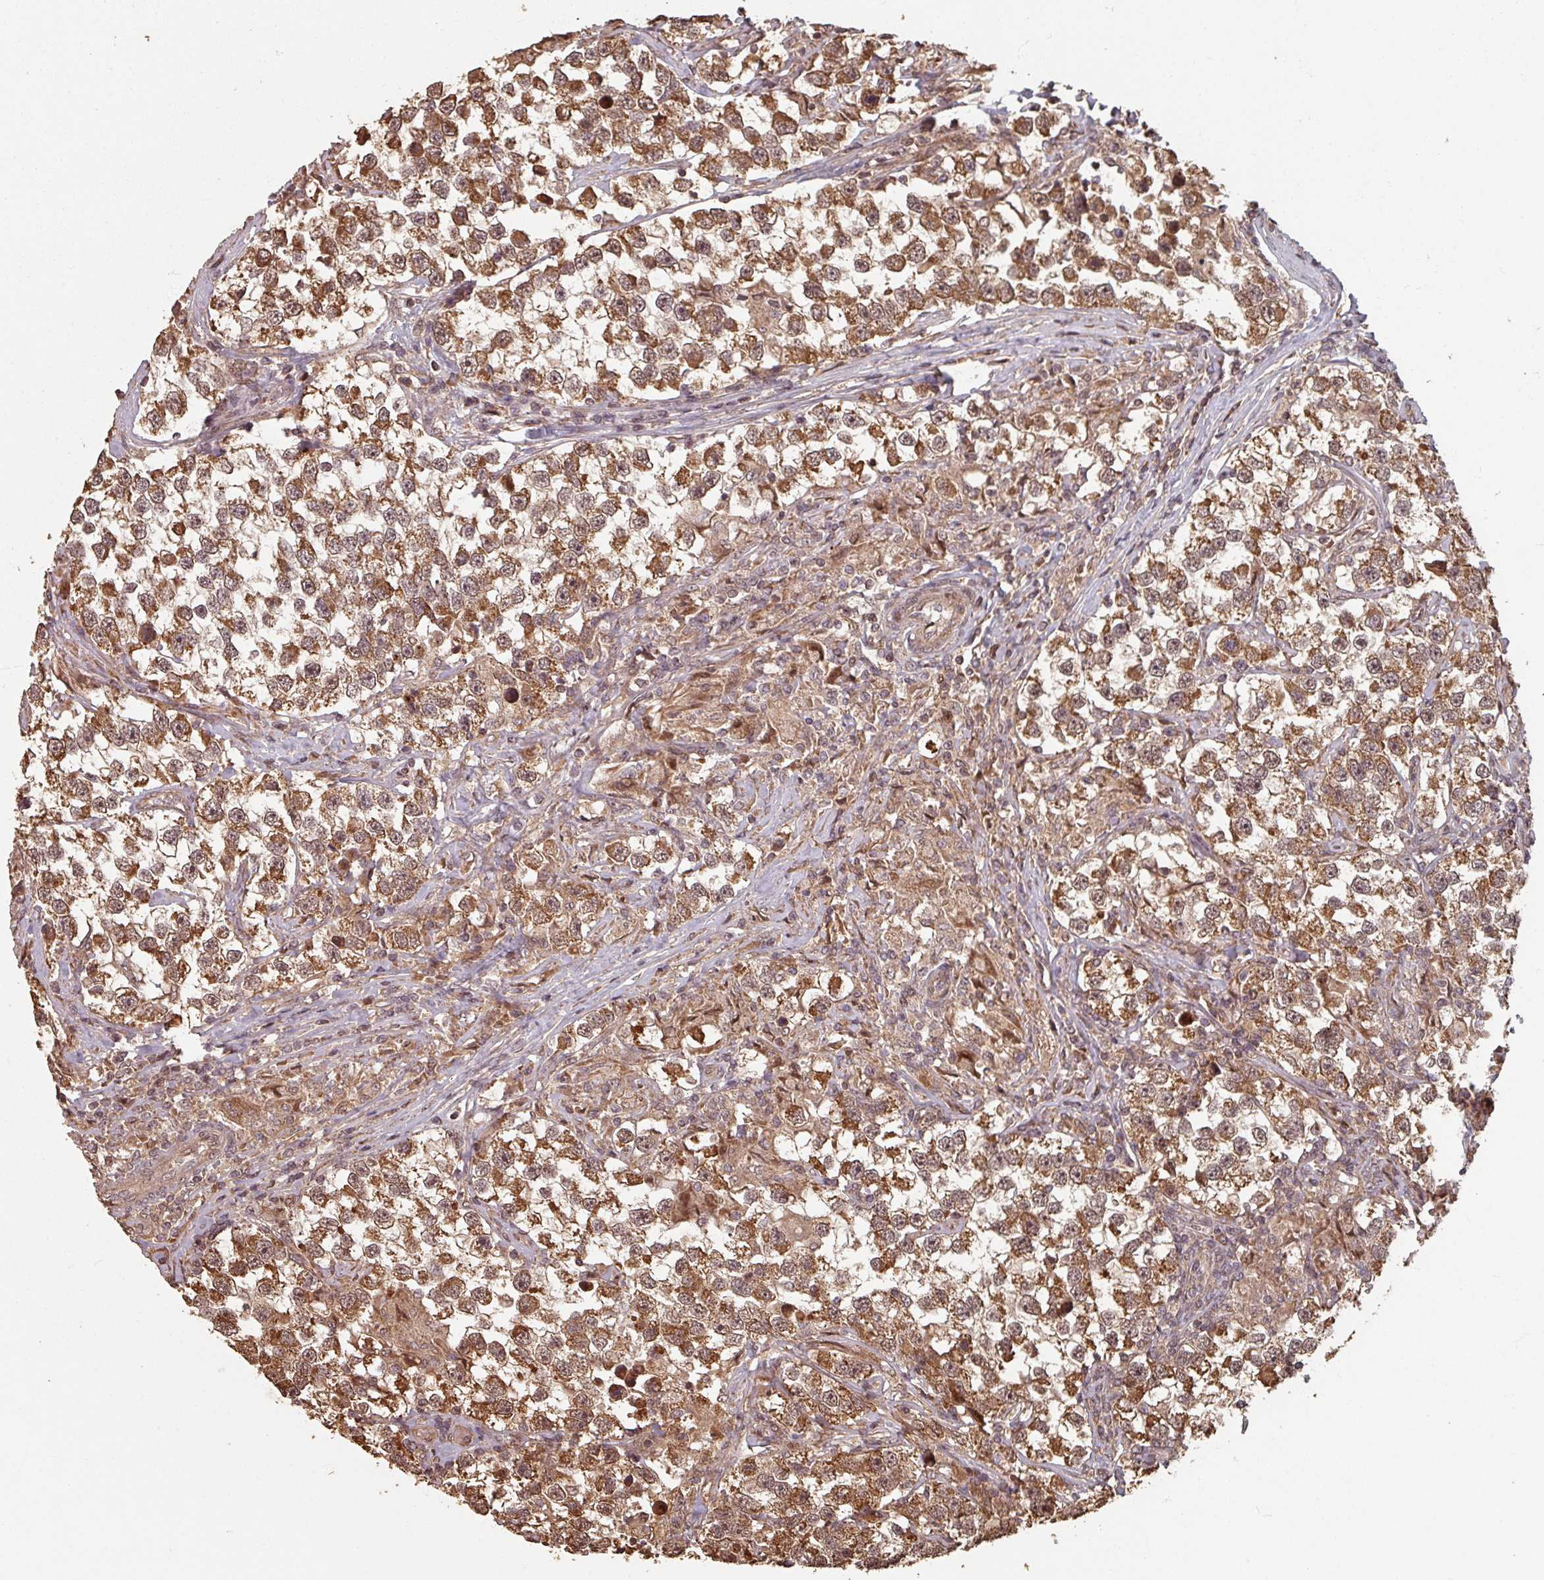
{"staining": {"intensity": "moderate", "quantity": ">75%", "location": "cytoplasmic/membranous,nuclear"}, "tissue": "testis cancer", "cell_type": "Tumor cells", "image_type": "cancer", "snomed": [{"axis": "morphology", "description": "Seminoma, NOS"}, {"axis": "topography", "description": "Testis"}], "caption": "A medium amount of moderate cytoplasmic/membranous and nuclear staining is seen in approximately >75% of tumor cells in testis seminoma tissue. The staining was performed using DAB to visualize the protein expression in brown, while the nuclei were stained in blue with hematoxylin (Magnification: 20x).", "gene": "EID1", "patient": {"sex": "male", "age": 46}}